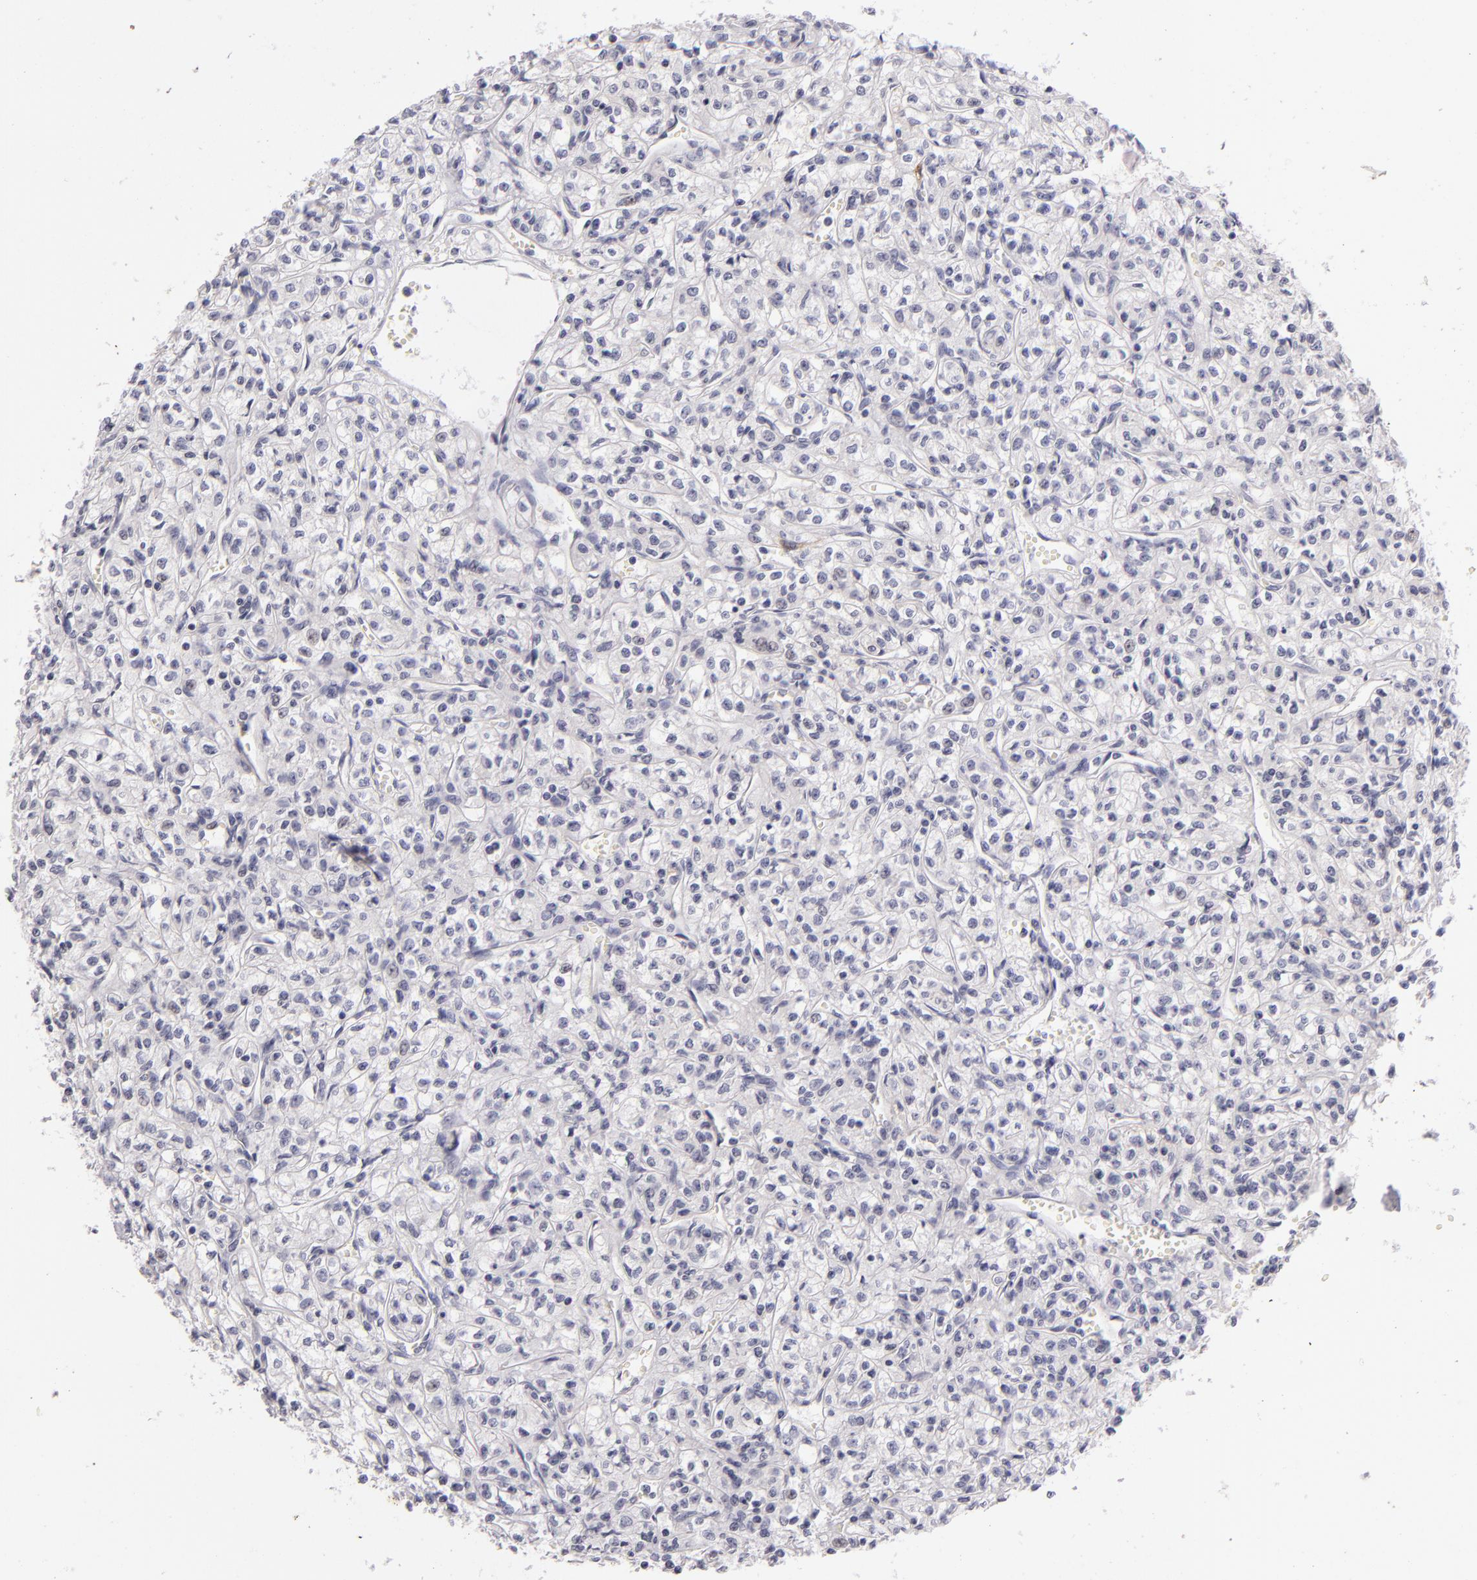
{"staining": {"intensity": "negative", "quantity": "none", "location": "none"}, "tissue": "renal cancer", "cell_type": "Tumor cells", "image_type": "cancer", "snomed": [{"axis": "morphology", "description": "Adenocarcinoma, NOS"}, {"axis": "topography", "description": "Kidney"}], "caption": "This is a histopathology image of IHC staining of adenocarcinoma (renal), which shows no positivity in tumor cells.", "gene": "CD40", "patient": {"sex": "male", "age": 61}}